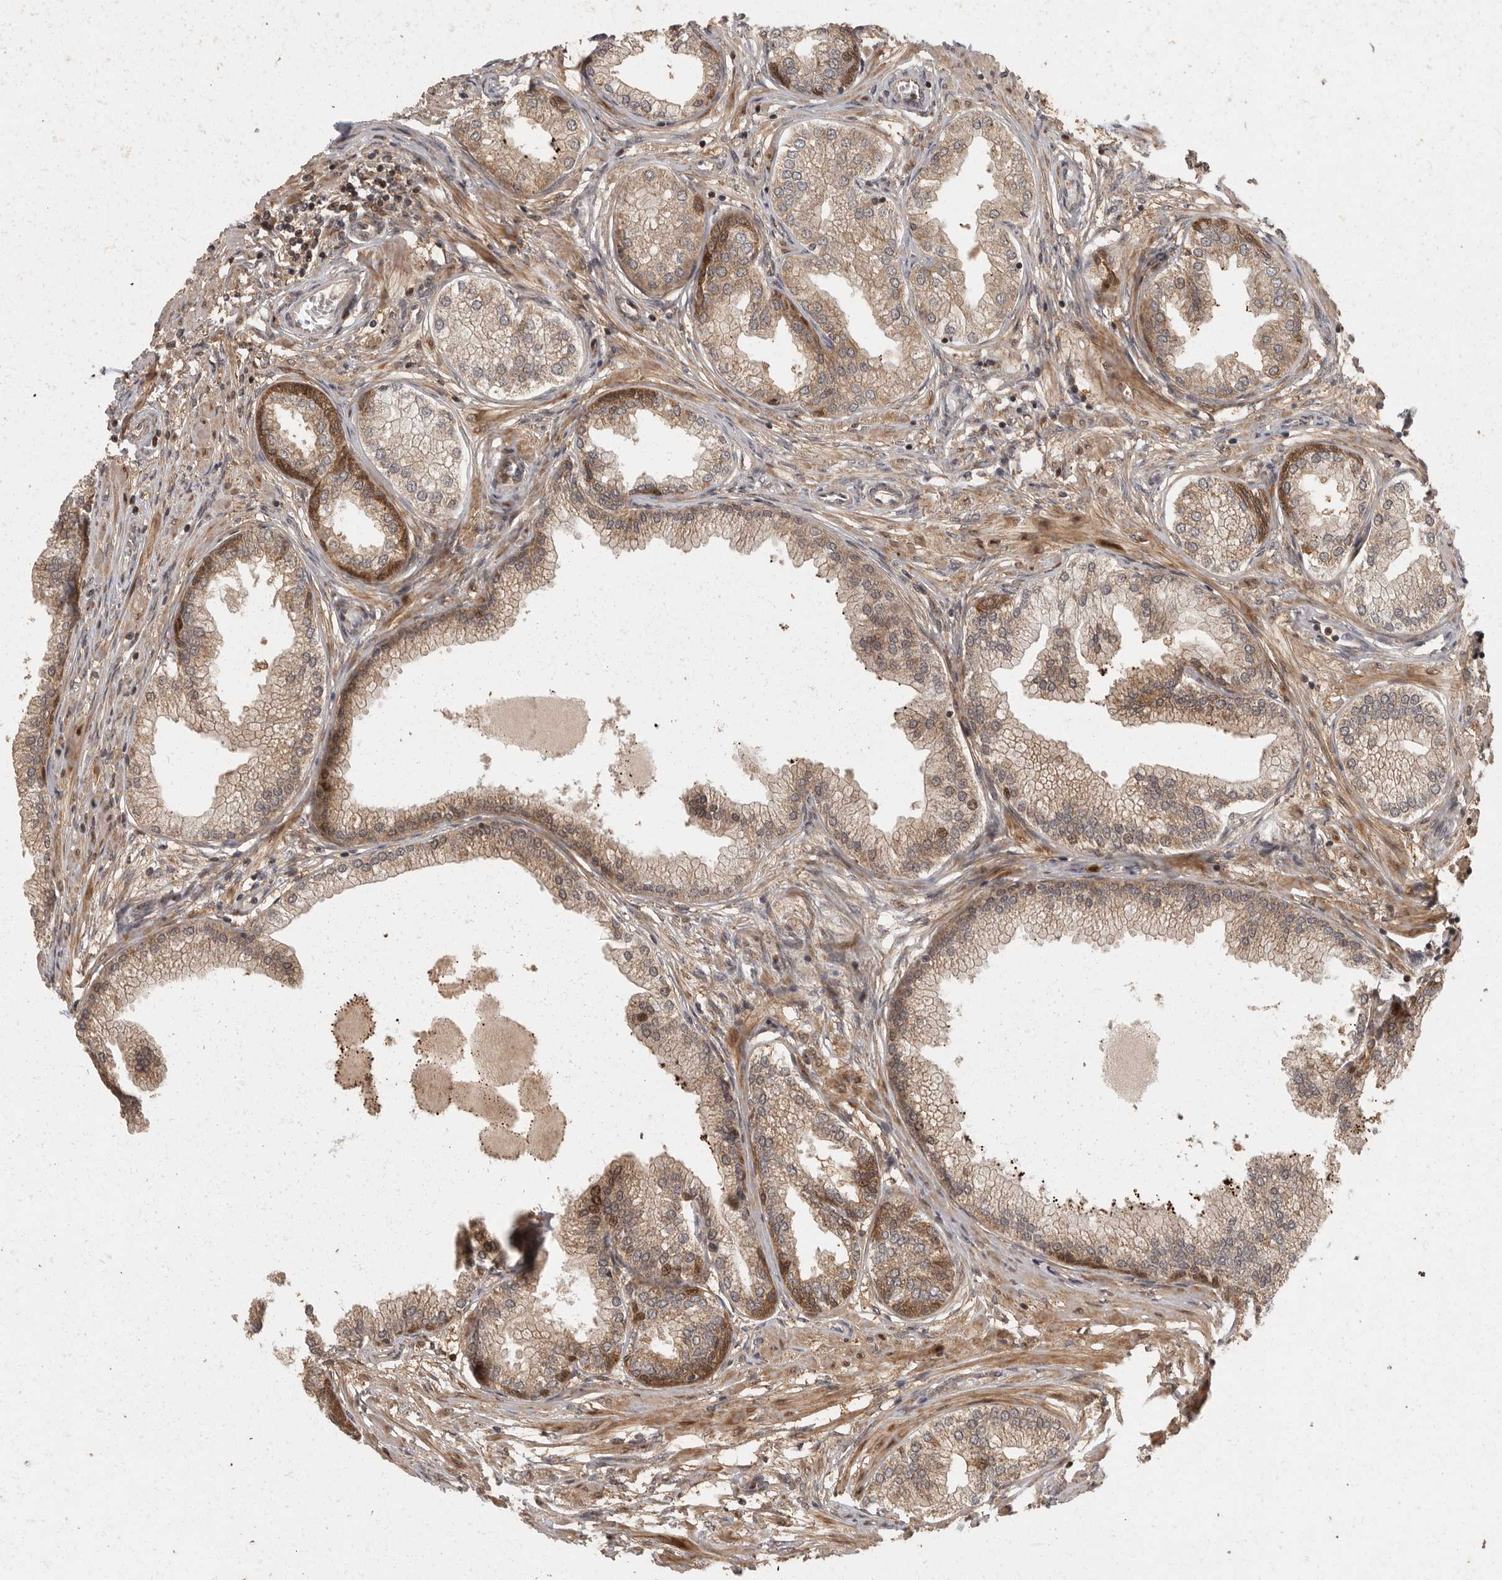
{"staining": {"intensity": "moderate", "quantity": ">75%", "location": "cytoplasmic/membranous"}, "tissue": "prostate", "cell_type": "Glandular cells", "image_type": "normal", "snomed": [{"axis": "morphology", "description": "Normal tissue, NOS"}, {"axis": "morphology", "description": "Urothelial carcinoma, Low grade"}, {"axis": "topography", "description": "Urinary bladder"}, {"axis": "topography", "description": "Prostate"}], "caption": "Immunohistochemical staining of benign human prostate shows moderate cytoplasmic/membranous protein expression in about >75% of glandular cells. (DAB (3,3'-diaminobenzidine) = brown stain, brightfield microscopy at high magnification).", "gene": "SWT1", "patient": {"sex": "male", "age": 60}}